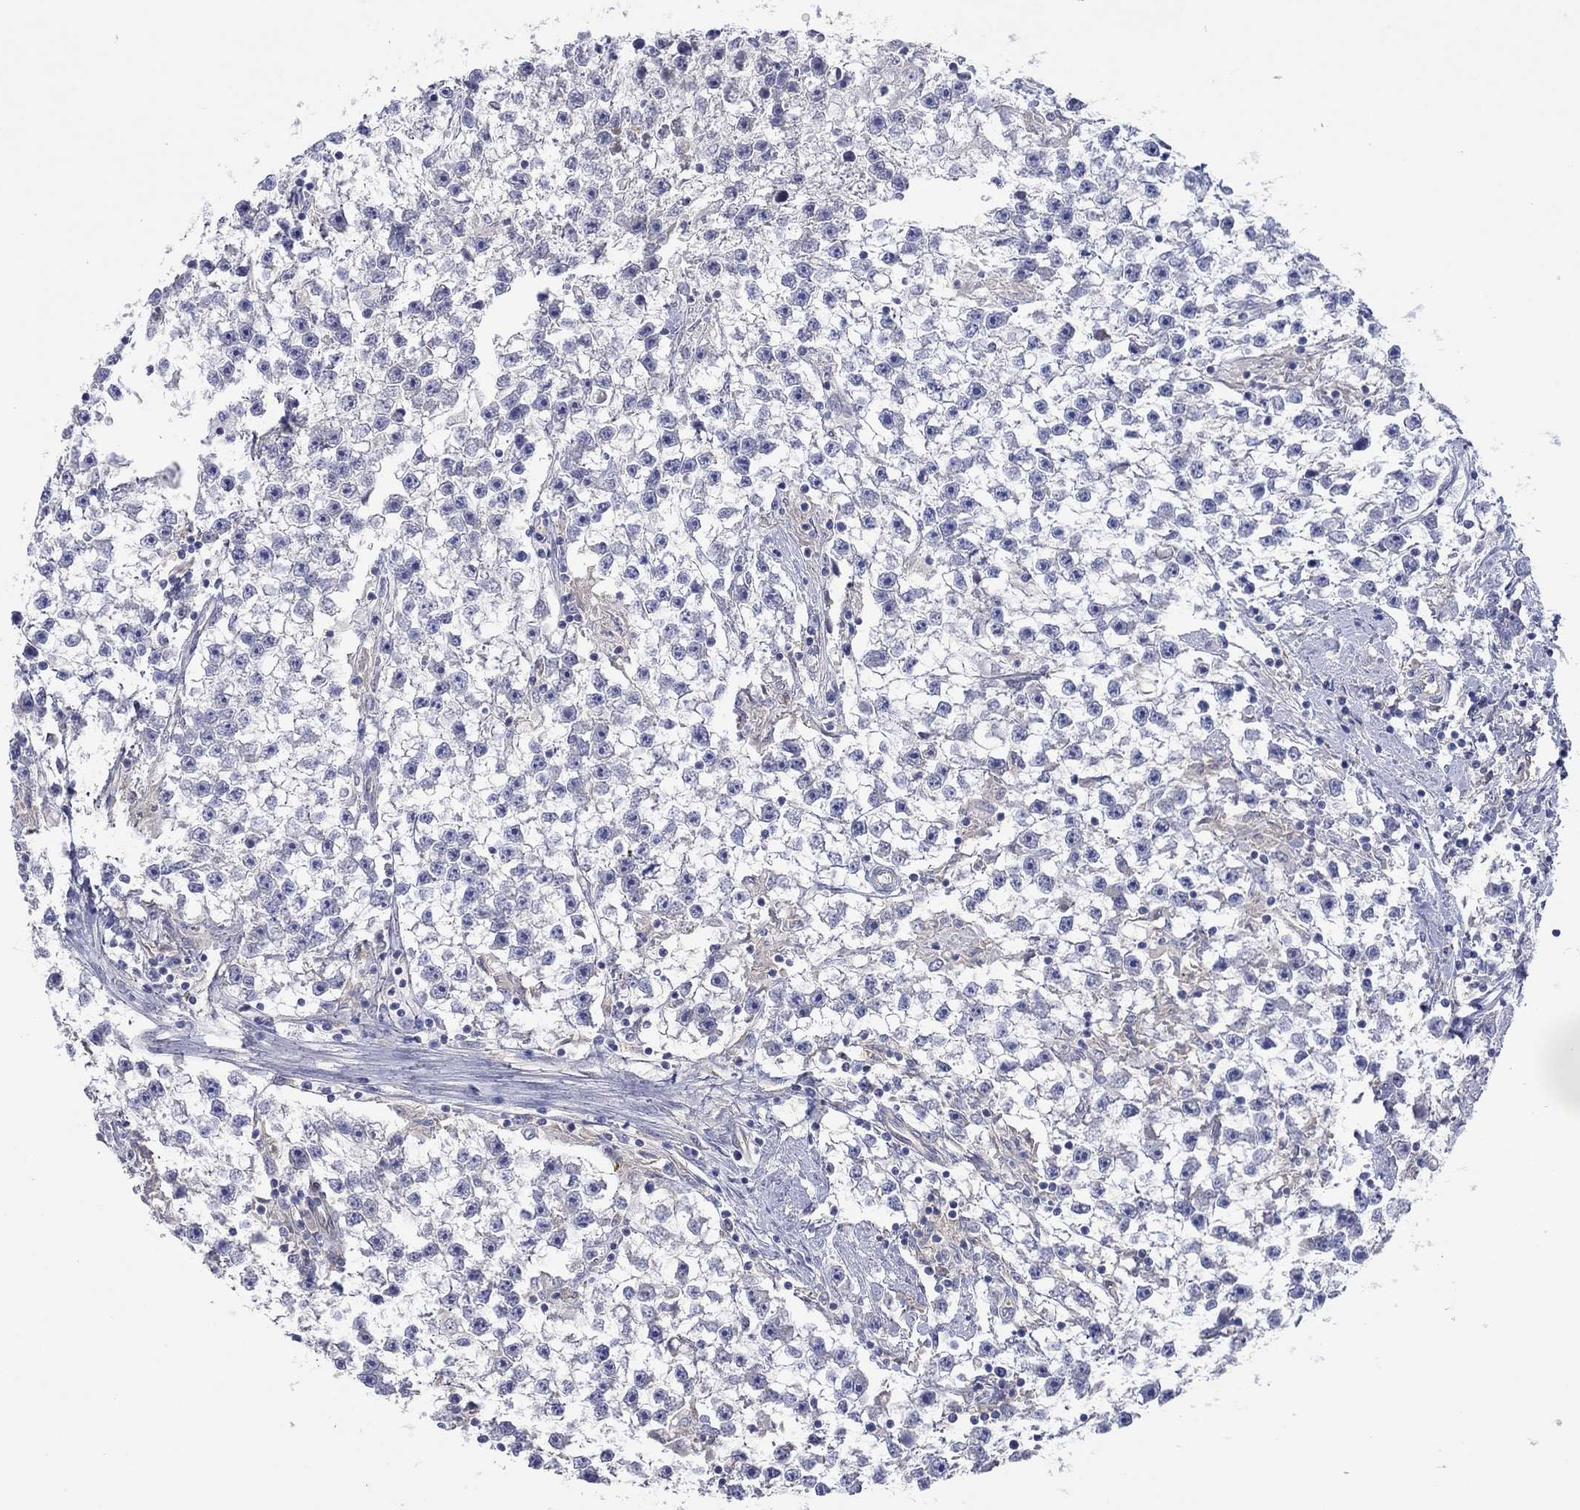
{"staining": {"intensity": "negative", "quantity": "none", "location": "none"}, "tissue": "testis cancer", "cell_type": "Tumor cells", "image_type": "cancer", "snomed": [{"axis": "morphology", "description": "Seminoma, NOS"}, {"axis": "topography", "description": "Testis"}], "caption": "The image exhibits no significant staining in tumor cells of testis seminoma.", "gene": "PLCL2", "patient": {"sex": "male", "age": 59}}